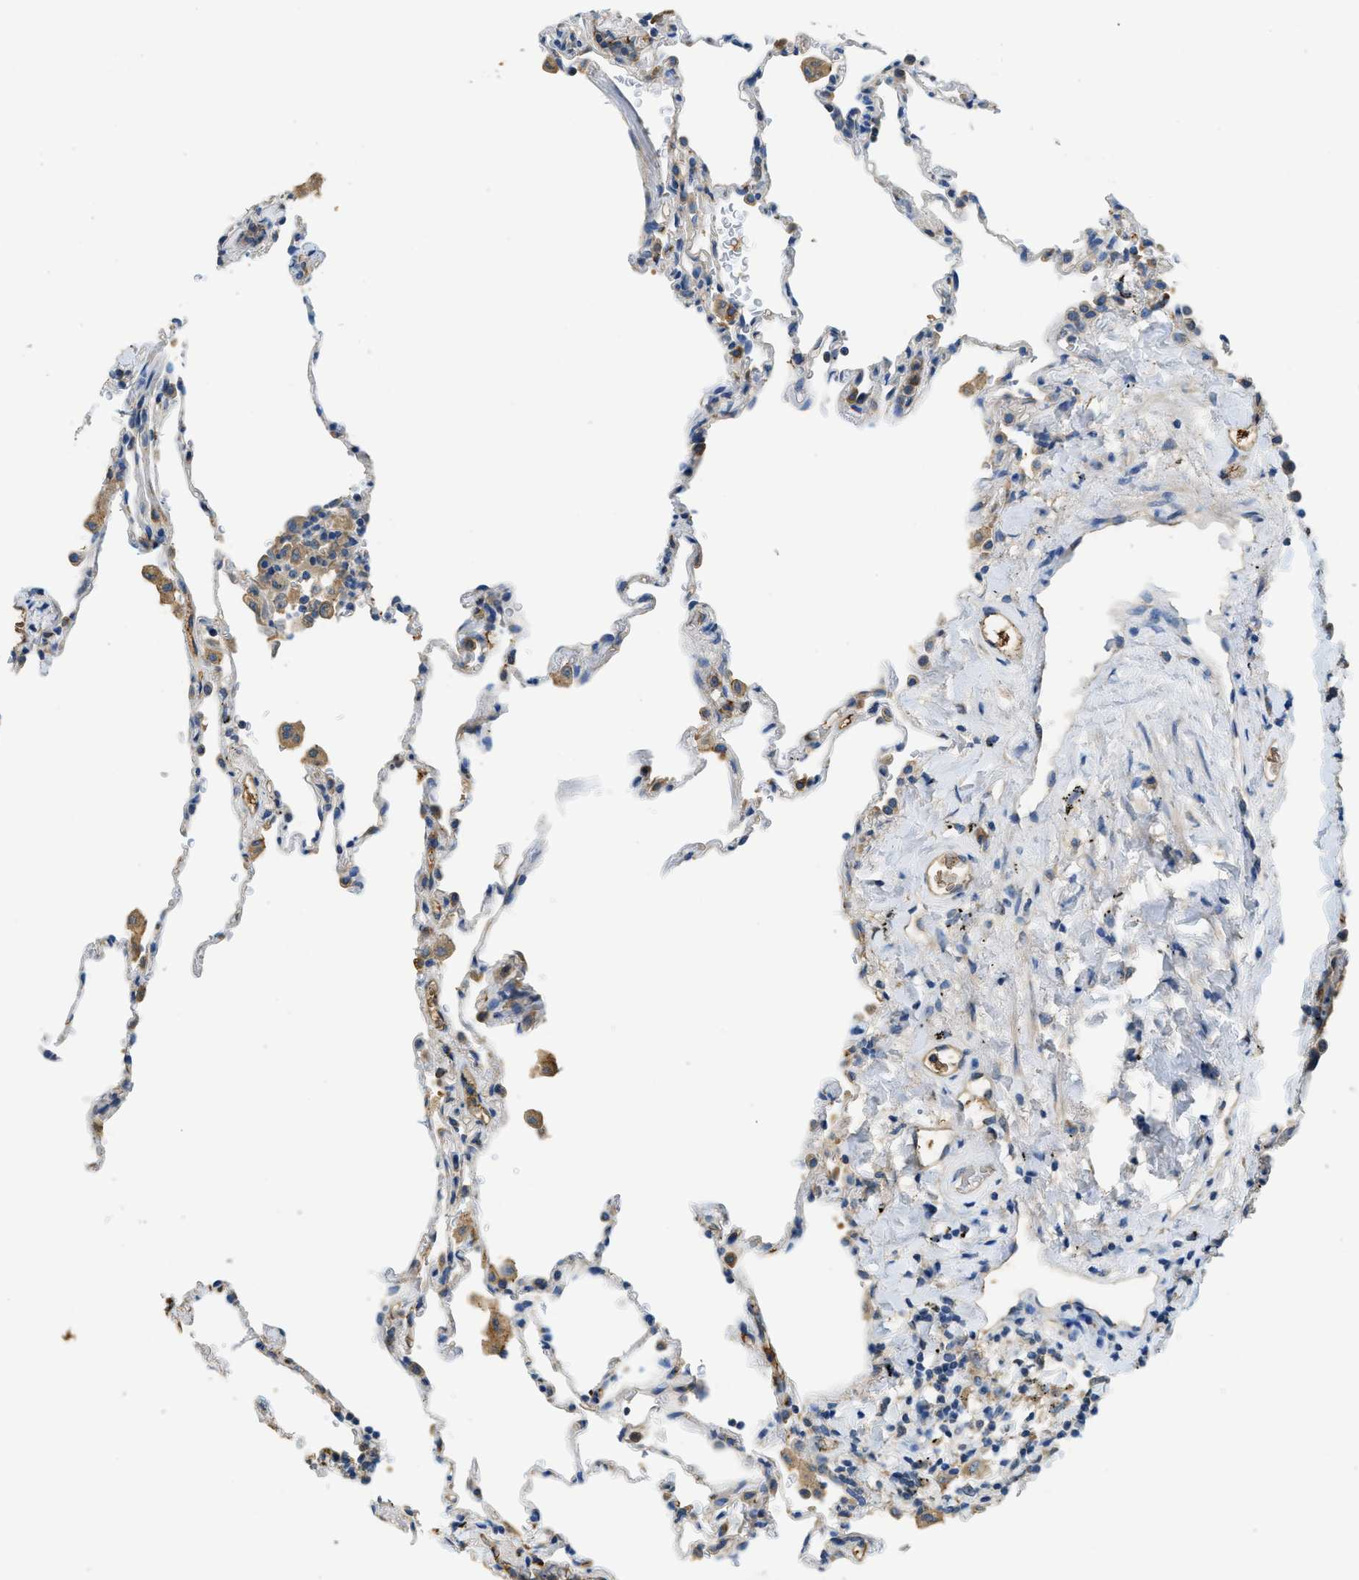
{"staining": {"intensity": "weak", "quantity": "25%-75%", "location": "cytoplasmic/membranous"}, "tissue": "lung", "cell_type": "Alveolar cells", "image_type": "normal", "snomed": [{"axis": "morphology", "description": "Normal tissue, NOS"}, {"axis": "topography", "description": "Lung"}], "caption": "Protein staining of benign lung demonstrates weak cytoplasmic/membranous staining in approximately 25%-75% of alveolar cells.", "gene": "RIPK2", "patient": {"sex": "male", "age": 59}}